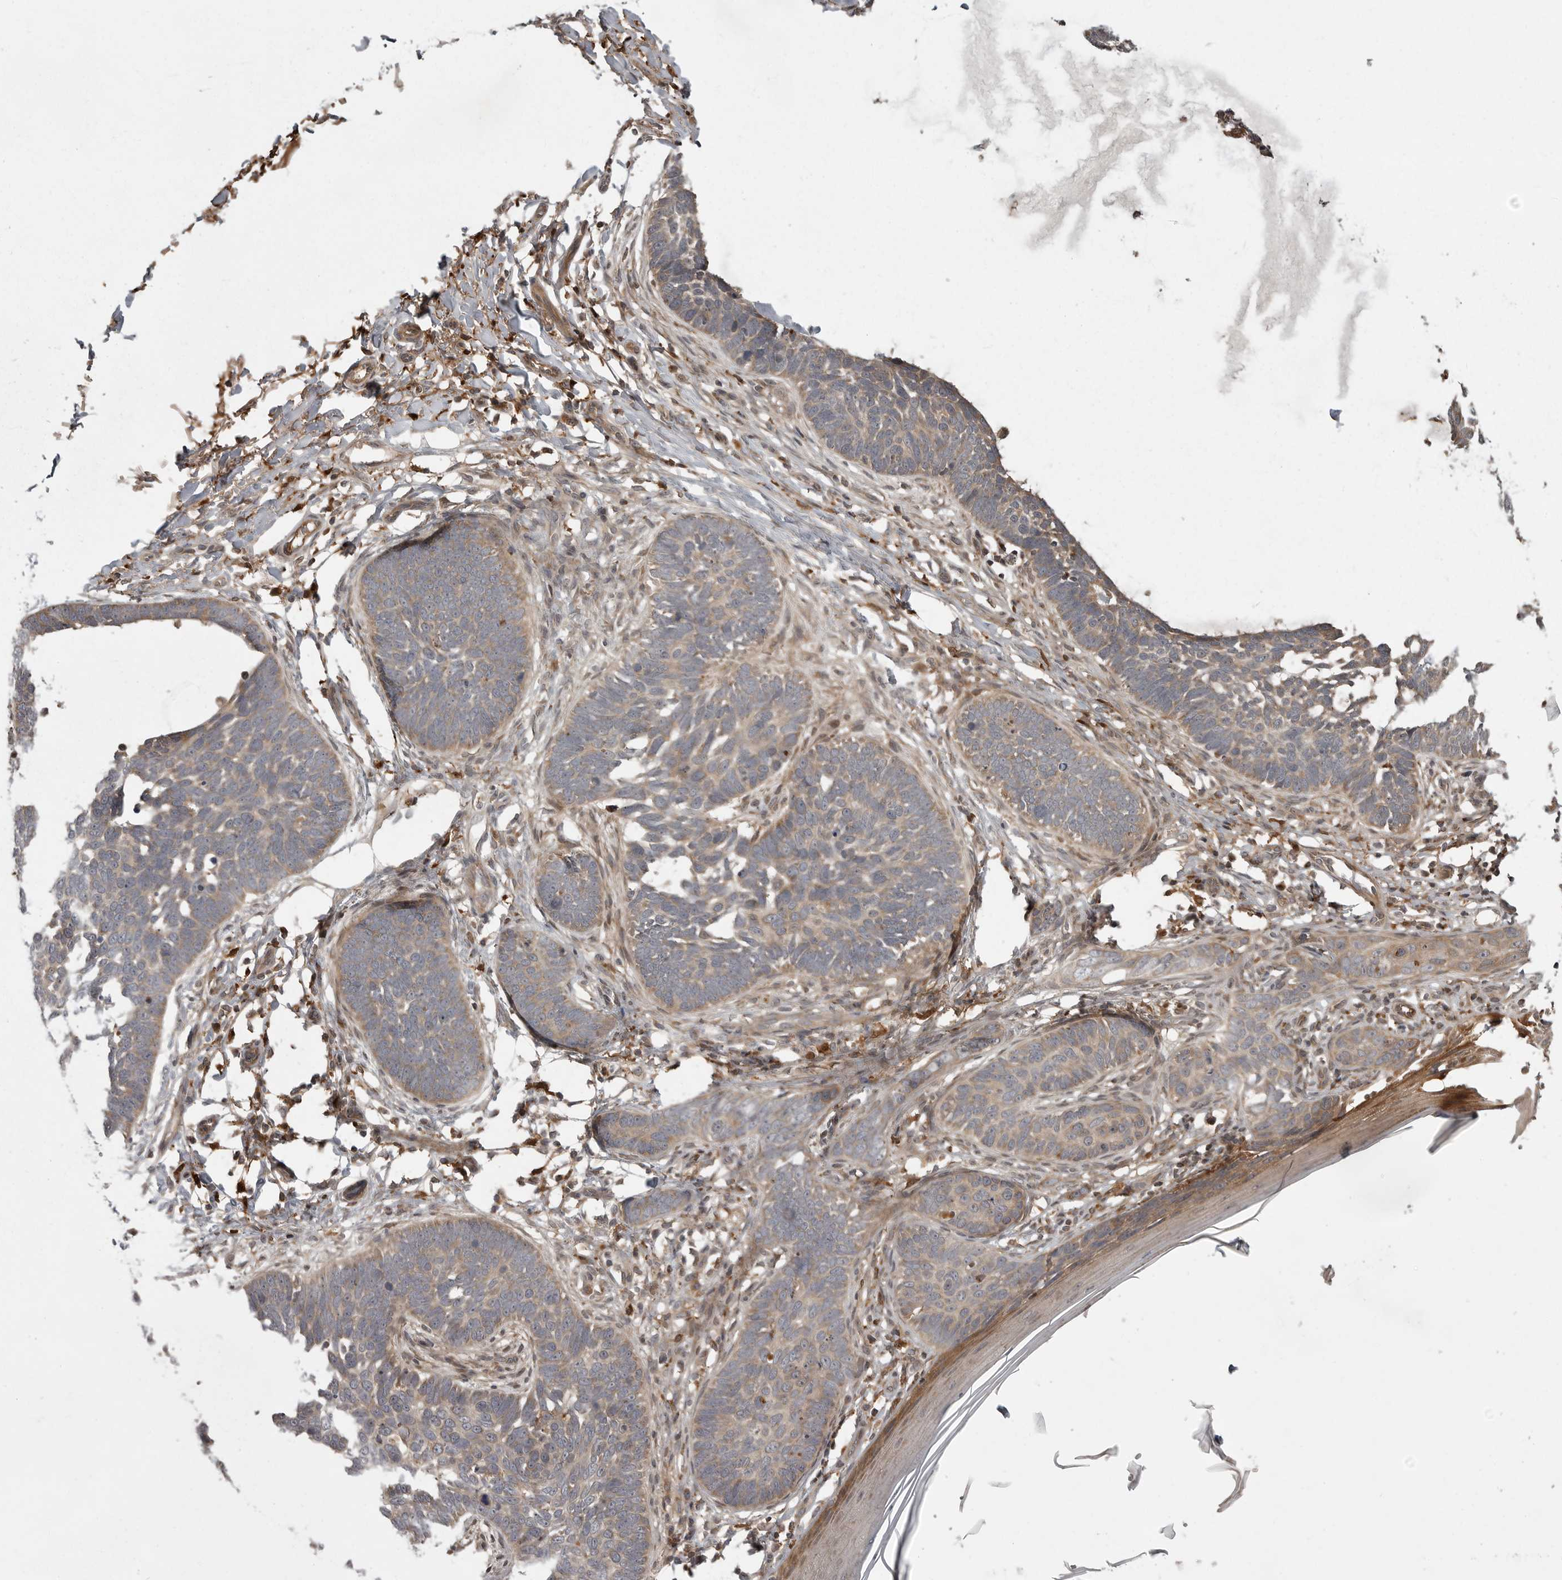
{"staining": {"intensity": "weak", "quantity": ">75%", "location": "cytoplasmic/membranous"}, "tissue": "skin cancer", "cell_type": "Tumor cells", "image_type": "cancer", "snomed": [{"axis": "morphology", "description": "Normal tissue, NOS"}, {"axis": "morphology", "description": "Basal cell carcinoma"}, {"axis": "topography", "description": "Skin"}], "caption": "Protein staining shows weak cytoplasmic/membranous positivity in about >75% of tumor cells in skin basal cell carcinoma.", "gene": "GPR31", "patient": {"sex": "male", "age": 77}}